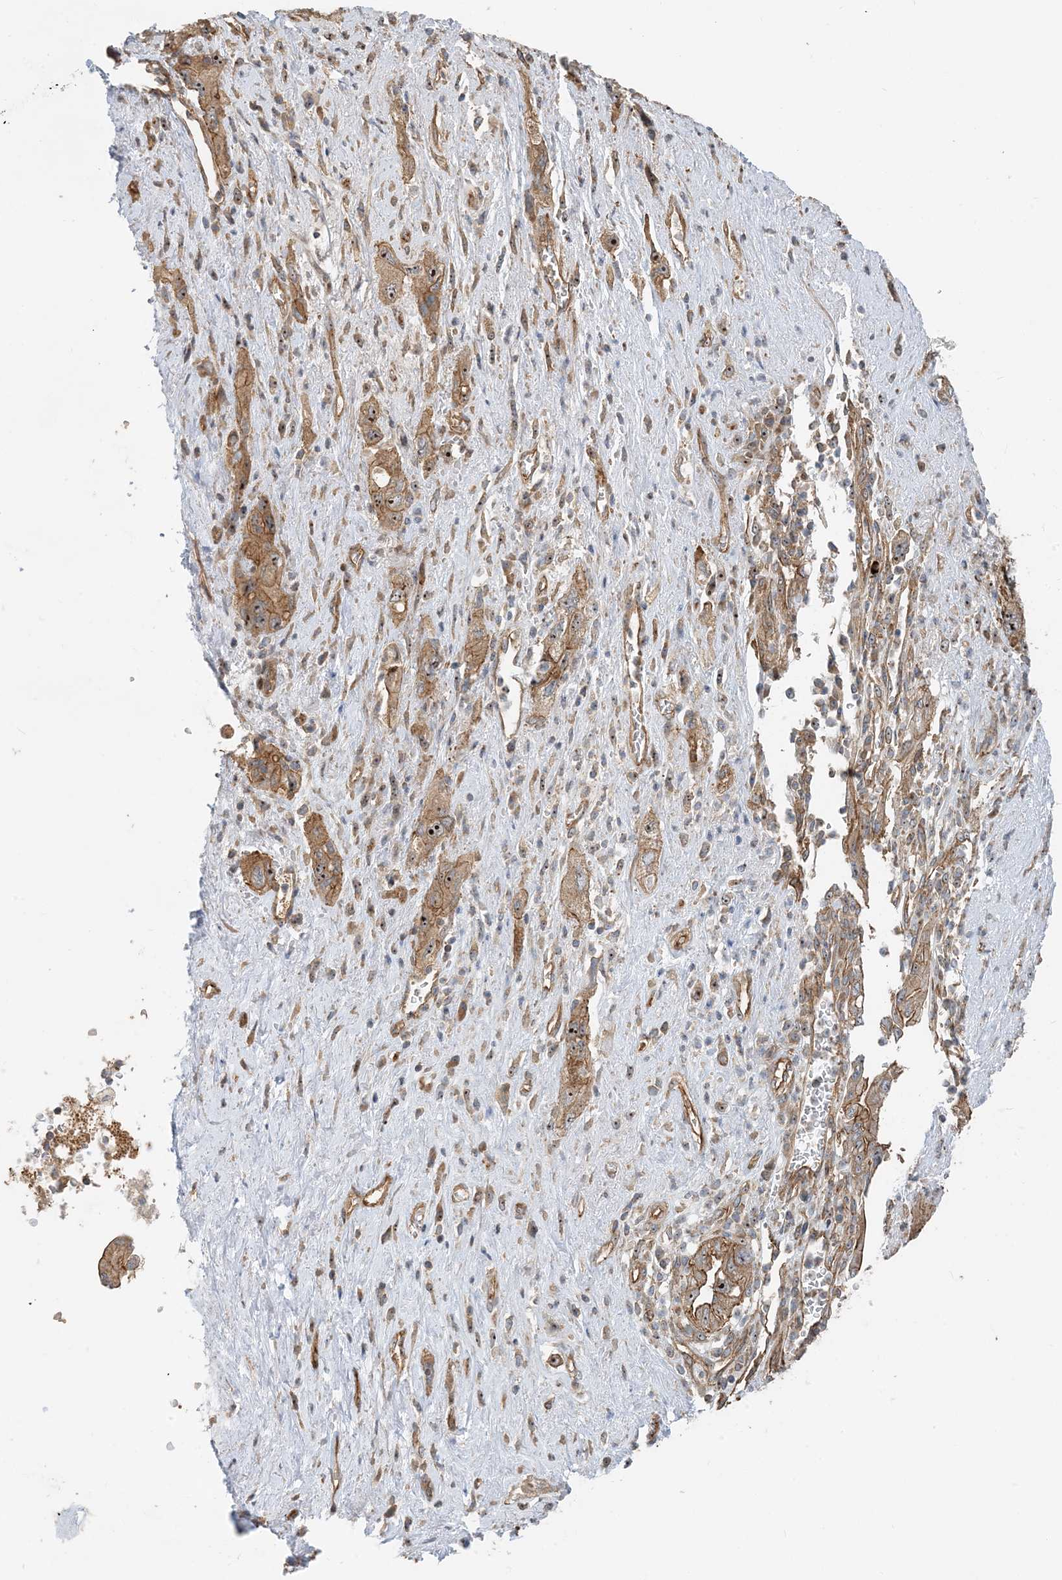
{"staining": {"intensity": "moderate", "quantity": ">75%", "location": "cytoplasmic/membranous,nuclear"}, "tissue": "pancreatic cancer", "cell_type": "Tumor cells", "image_type": "cancer", "snomed": [{"axis": "morphology", "description": "Adenocarcinoma, NOS"}, {"axis": "topography", "description": "Pancreas"}], "caption": "A brown stain shows moderate cytoplasmic/membranous and nuclear expression of a protein in human adenocarcinoma (pancreatic) tumor cells. The staining was performed using DAB (3,3'-diaminobenzidine) to visualize the protein expression in brown, while the nuclei were stained in blue with hematoxylin (Magnification: 20x).", "gene": "MYL5", "patient": {"sex": "female", "age": 73}}